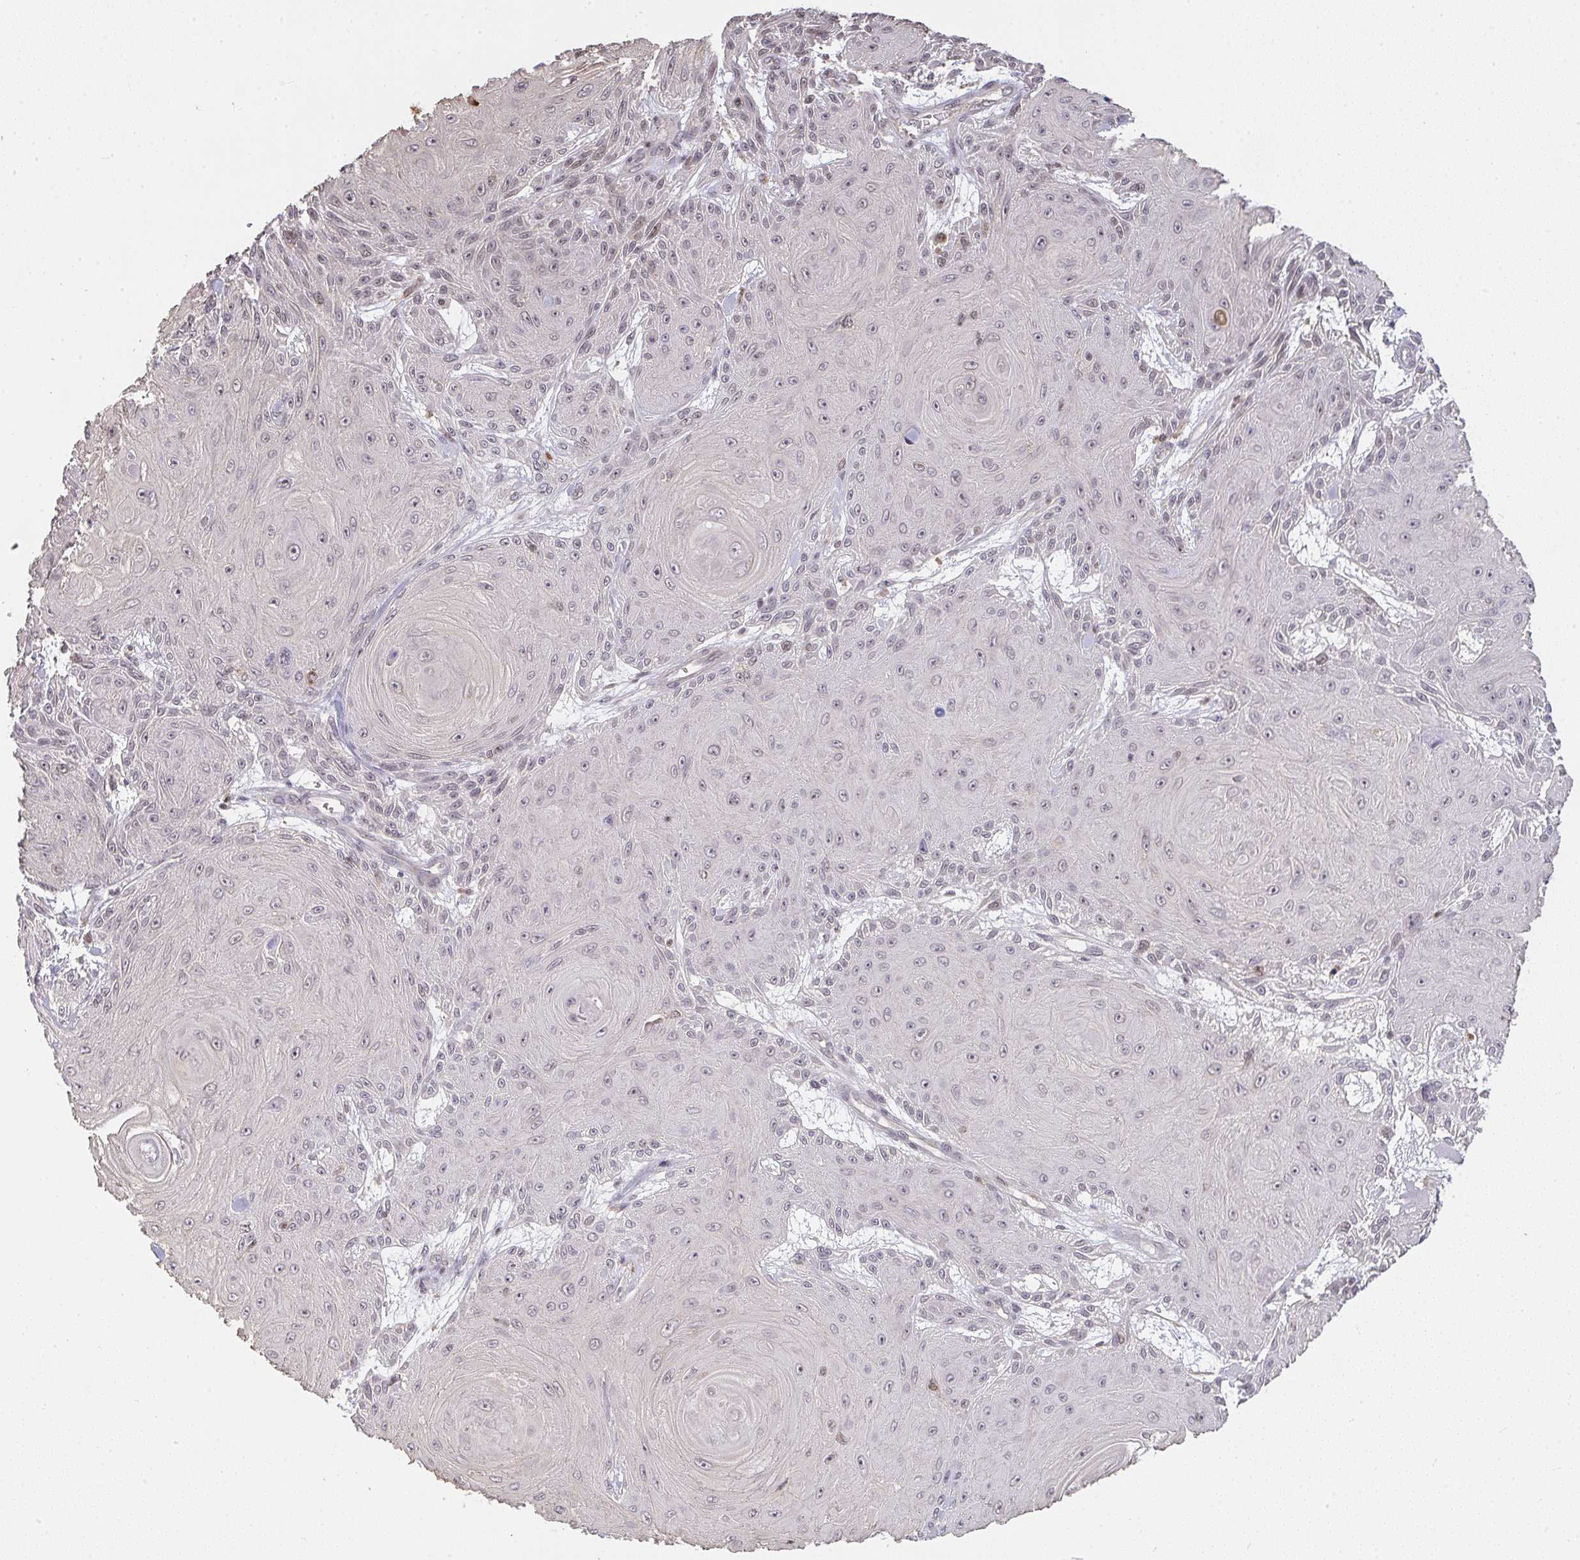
{"staining": {"intensity": "weak", "quantity": "<25%", "location": "nuclear"}, "tissue": "skin cancer", "cell_type": "Tumor cells", "image_type": "cancer", "snomed": [{"axis": "morphology", "description": "Squamous cell carcinoma, NOS"}, {"axis": "topography", "description": "Skin"}], "caption": "Immunohistochemical staining of squamous cell carcinoma (skin) displays no significant staining in tumor cells.", "gene": "SAP30", "patient": {"sex": "male", "age": 88}}